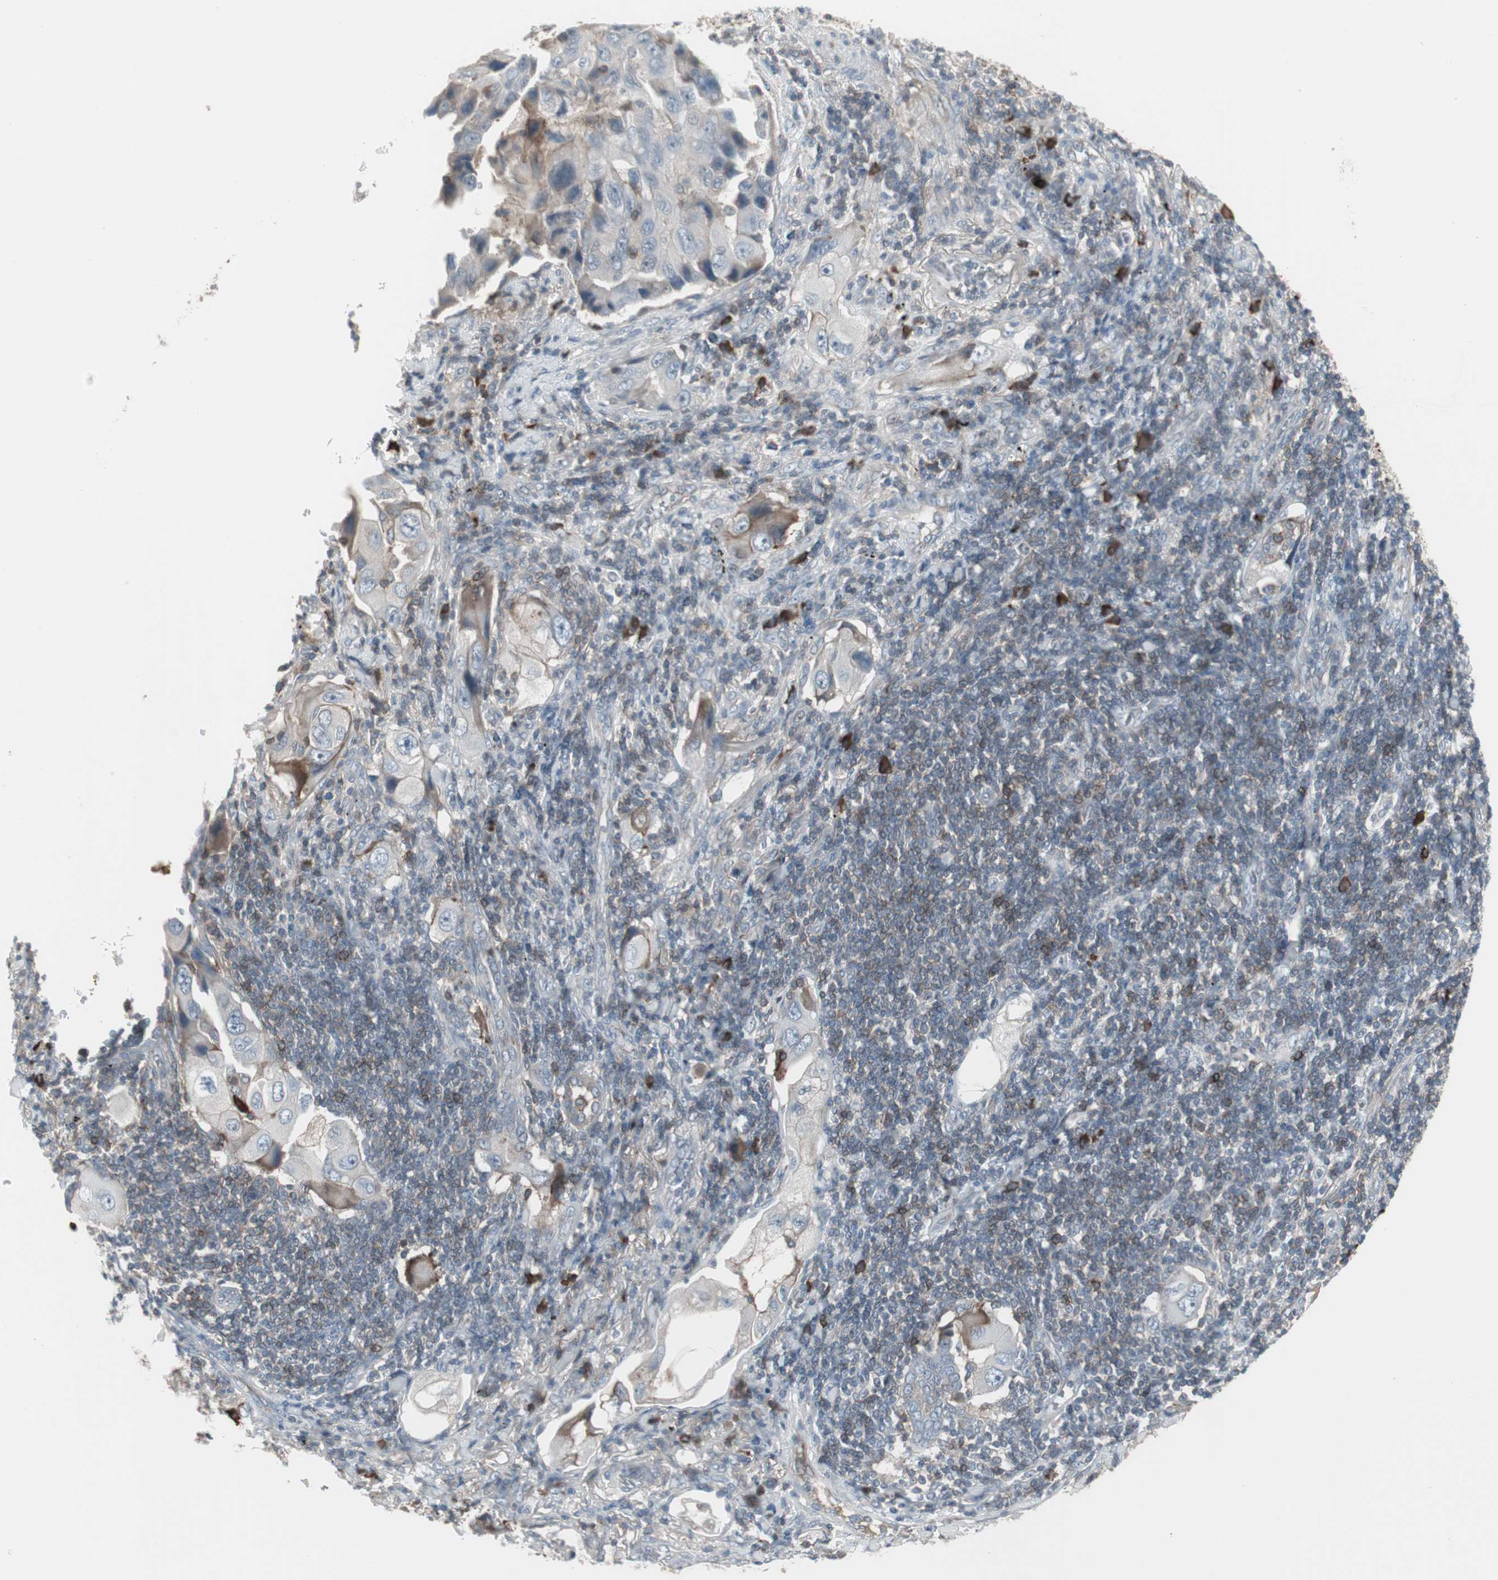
{"staining": {"intensity": "weak", "quantity": "<25%", "location": "cytoplasmic/membranous"}, "tissue": "lung cancer", "cell_type": "Tumor cells", "image_type": "cancer", "snomed": [{"axis": "morphology", "description": "Adenocarcinoma, NOS"}, {"axis": "topography", "description": "Lung"}], "caption": "An IHC micrograph of lung adenocarcinoma is shown. There is no staining in tumor cells of lung adenocarcinoma.", "gene": "ZSCAN32", "patient": {"sex": "female", "age": 65}}